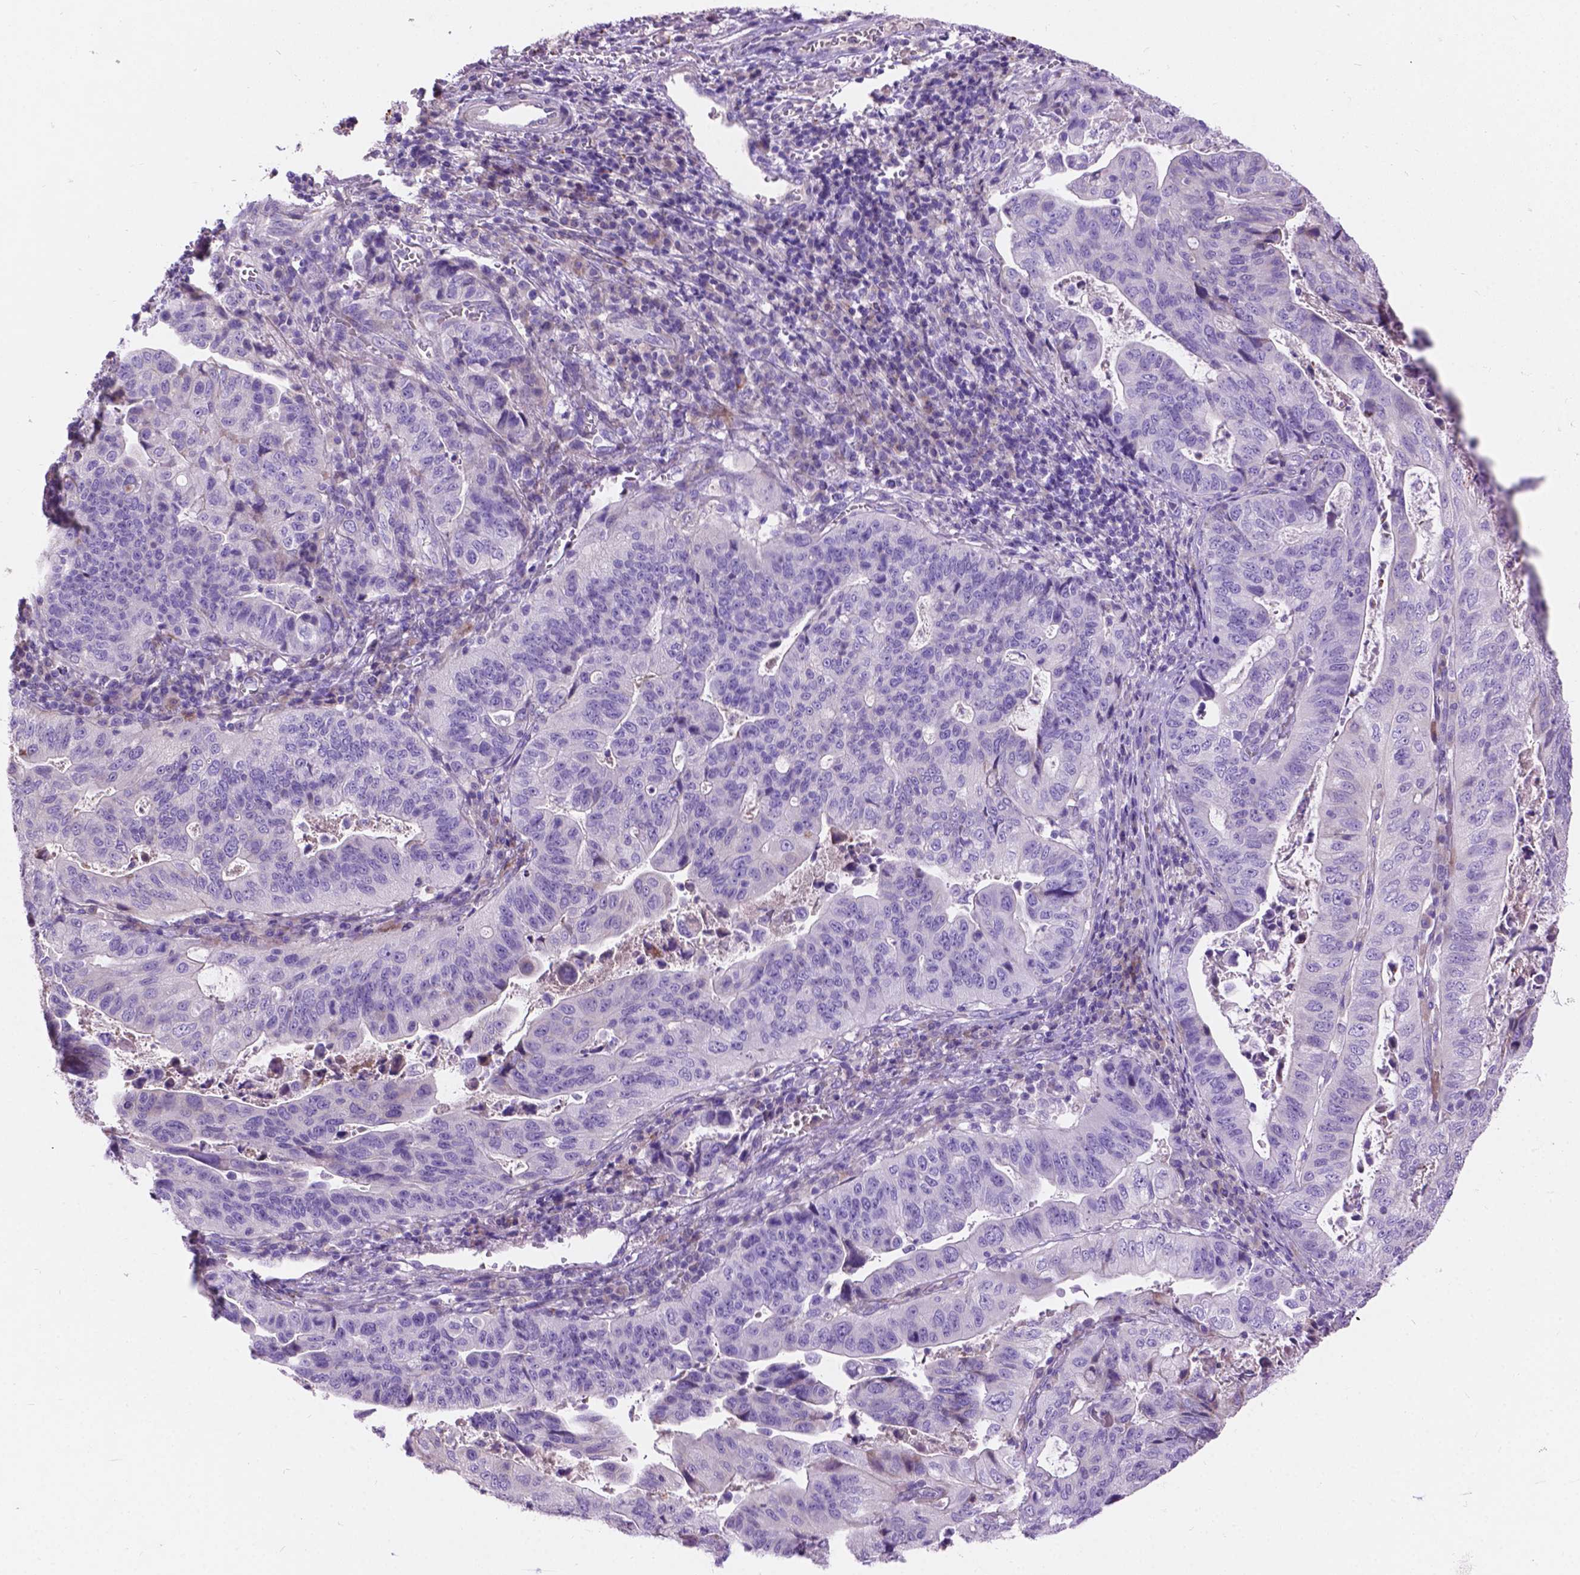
{"staining": {"intensity": "negative", "quantity": "none", "location": "none"}, "tissue": "stomach cancer", "cell_type": "Tumor cells", "image_type": "cancer", "snomed": [{"axis": "morphology", "description": "Adenocarcinoma, NOS"}, {"axis": "topography", "description": "Stomach, upper"}], "caption": "This histopathology image is of adenocarcinoma (stomach) stained with immunohistochemistry to label a protein in brown with the nuclei are counter-stained blue. There is no staining in tumor cells. Nuclei are stained in blue.", "gene": "NOXO1", "patient": {"sex": "female", "age": 67}}